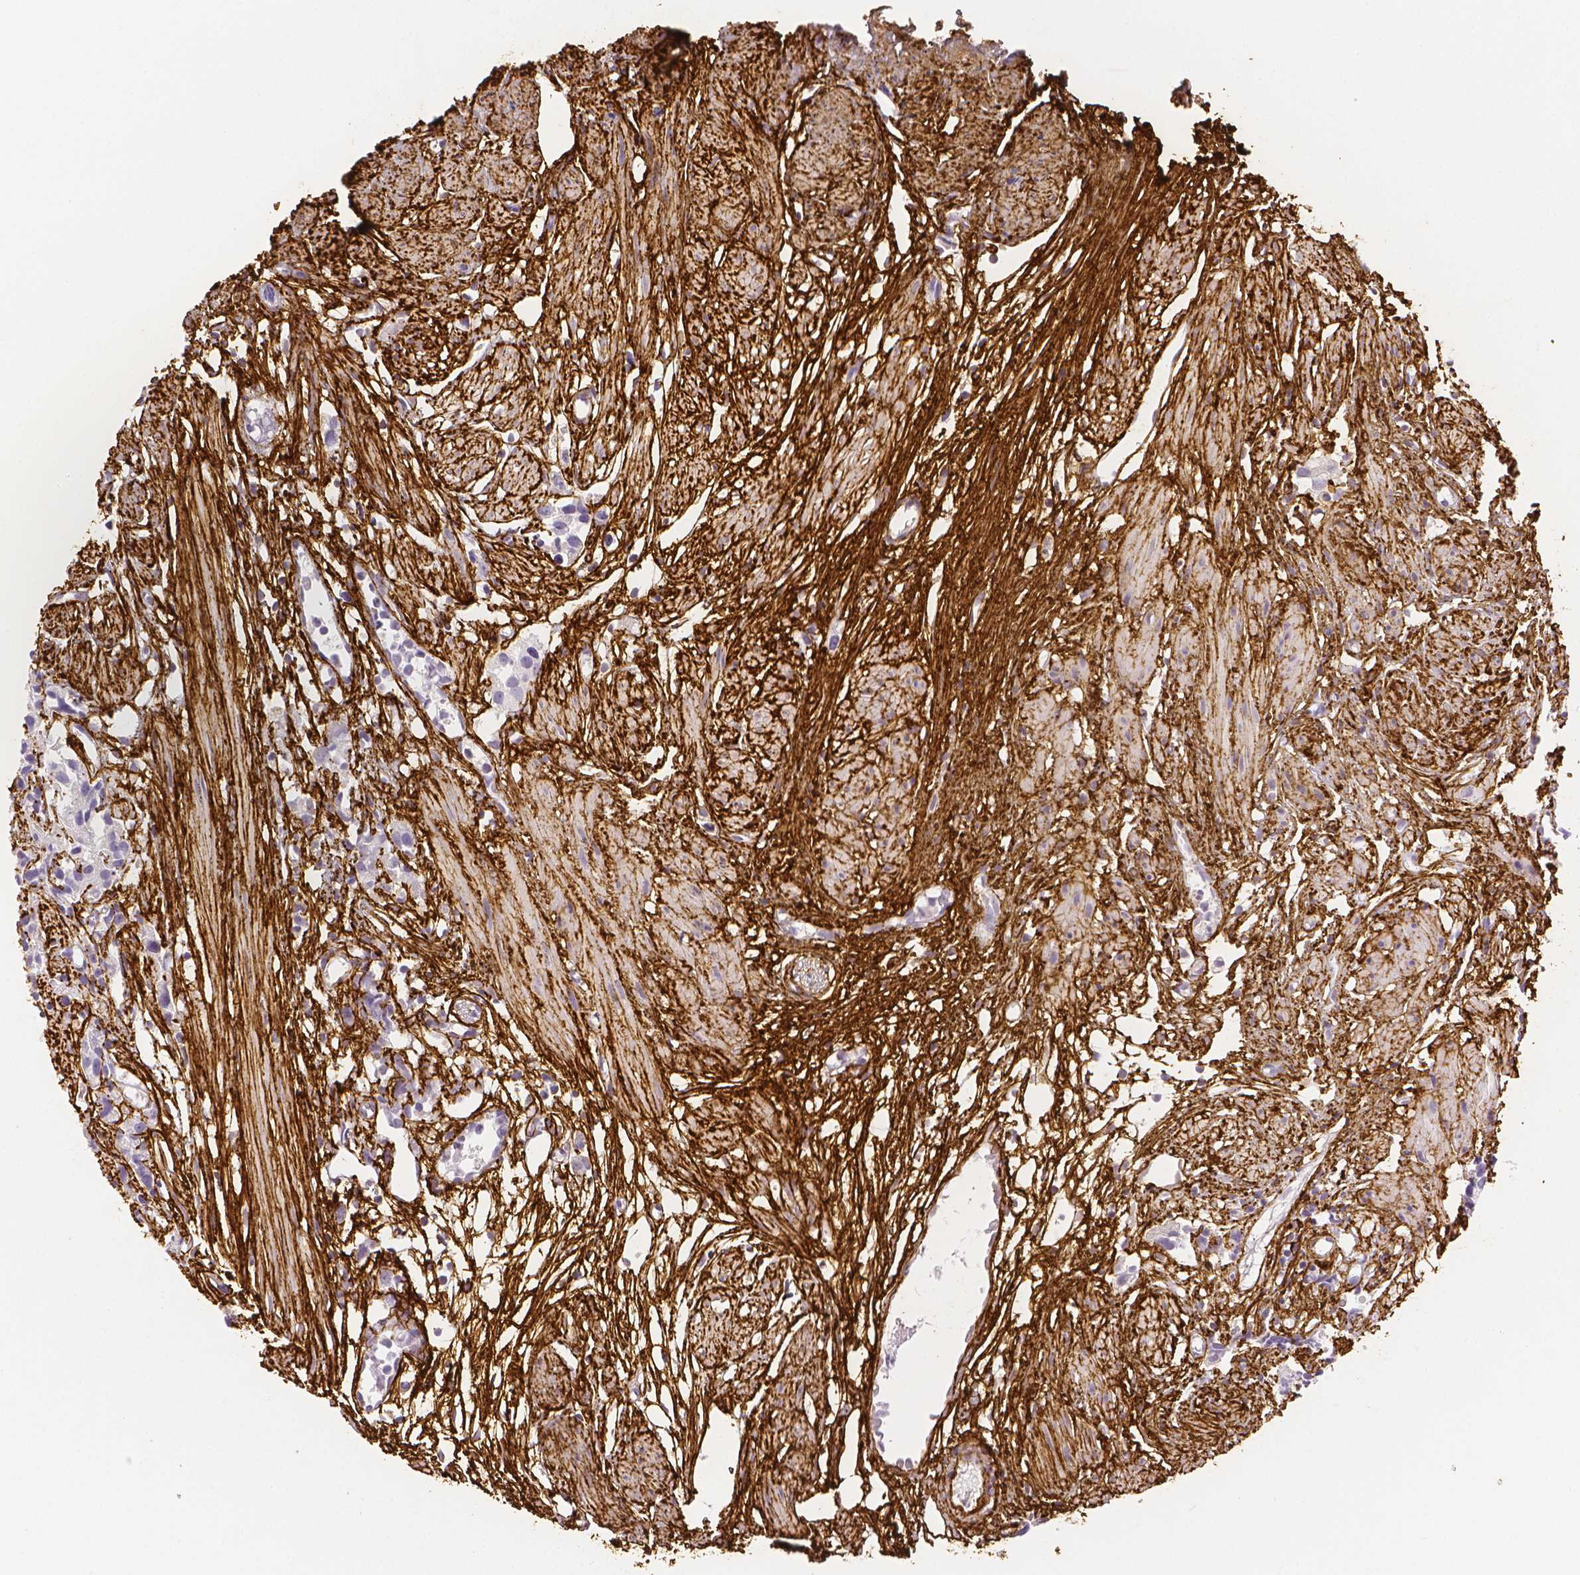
{"staining": {"intensity": "negative", "quantity": "none", "location": "none"}, "tissue": "prostate cancer", "cell_type": "Tumor cells", "image_type": "cancer", "snomed": [{"axis": "morphology", "description": "Adenocarcinoma, High grade"}, {"axis": "topography", "description": "Prostate"}], "caption": "IHC of prostate high-grade adenocarcinoma reveals no staining in tumor cells. (Immunohistochemistry, brightfield microscopy, high magnification).", "gene": "FBN1", "patient": {"sex": "male", "age": 68}}